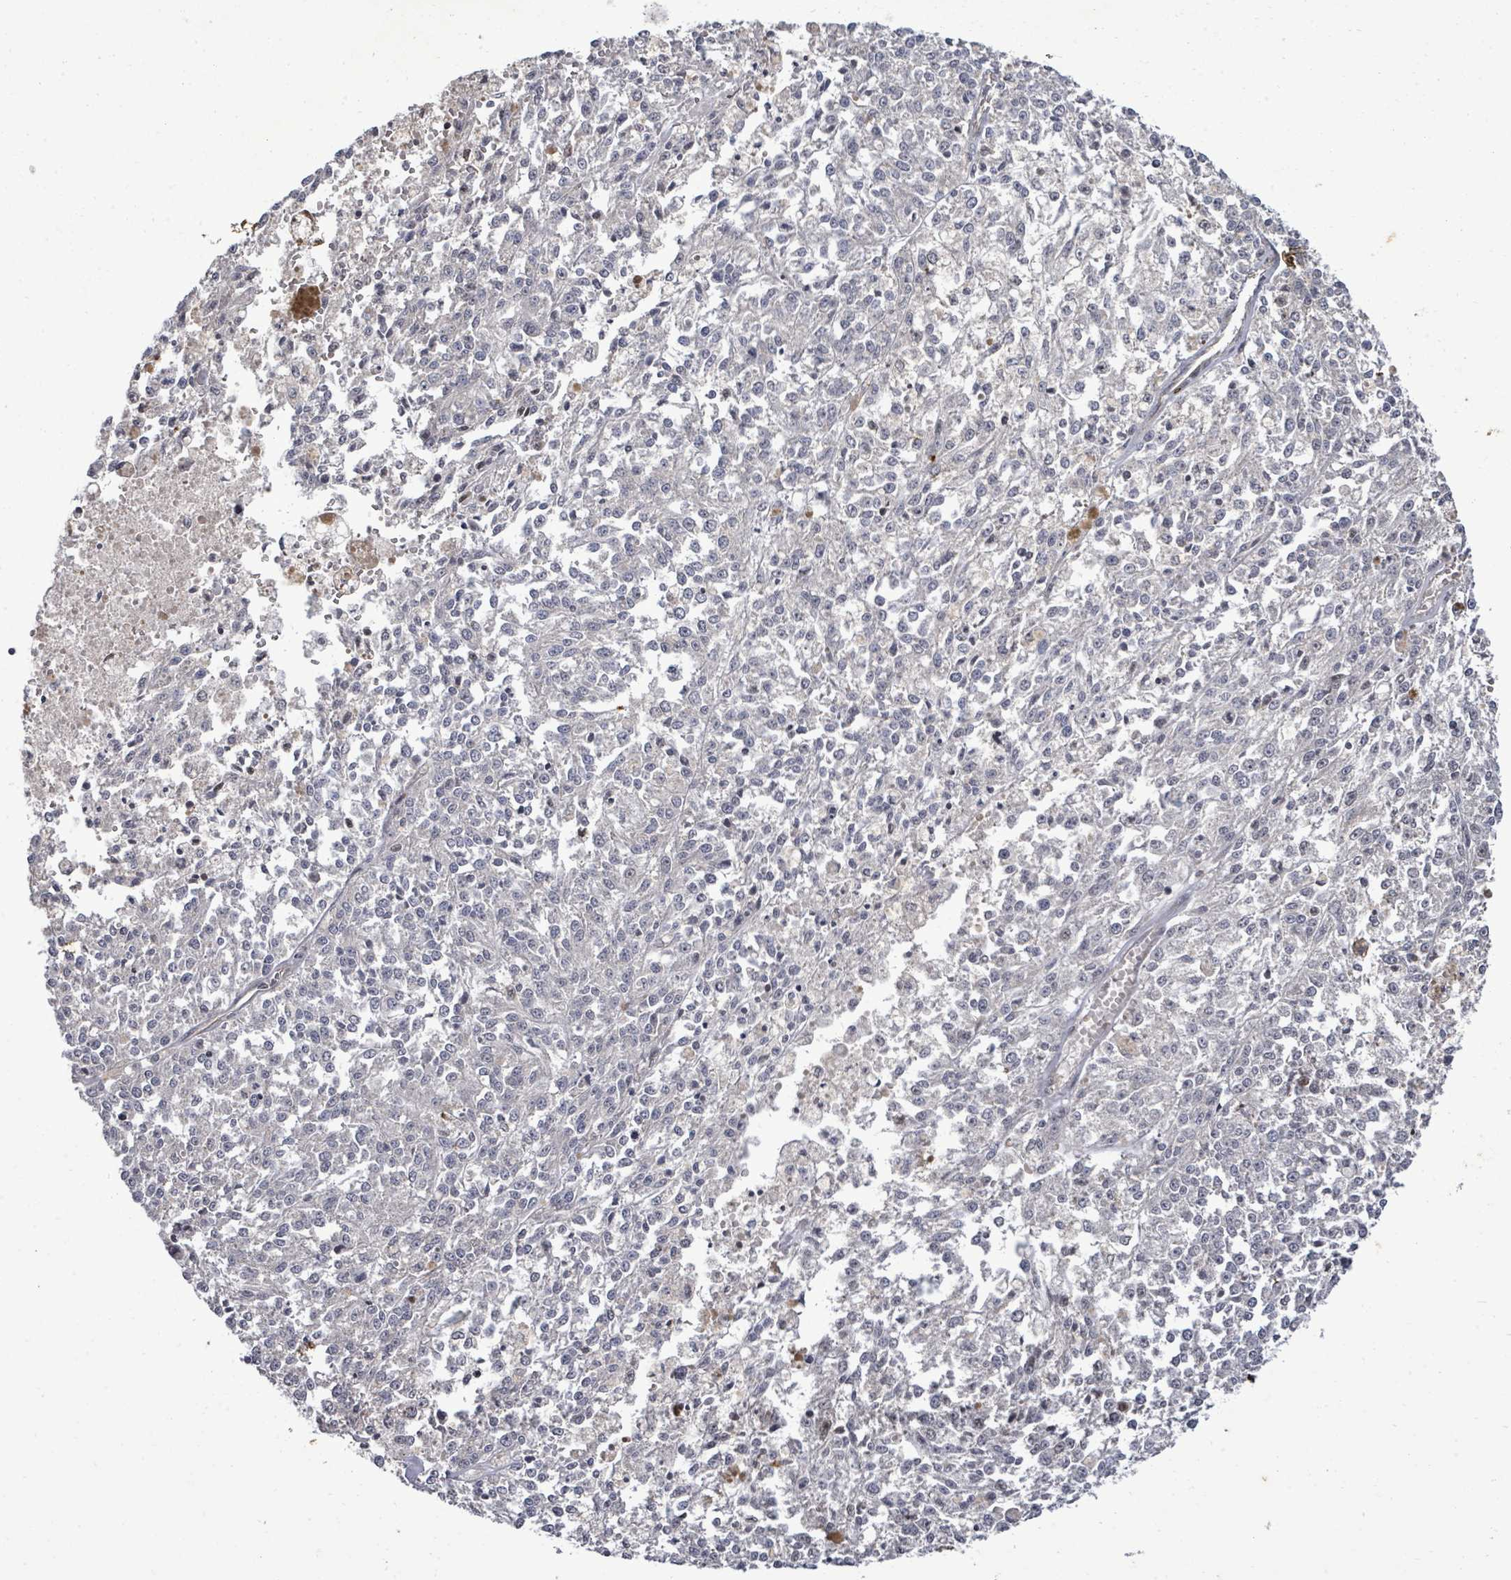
{"staining": {"intensity": "negative", "quantity": "none", "location": "none"}, "tissue": "melanoma", "cell_type": "Tumor cells", "image_type": "cancer", "snomed": [{"axis": "morphology", "description": "Malignant melanoma, NOS"}, {"axis": "topography", "description": "Skin"}], "caption": "Melanoma was stained to show a protein in brown. There is no significant staining in tumor cells.", "gene": "KRTAP27-1", "patient": {"sex": "female", "age": 64}}